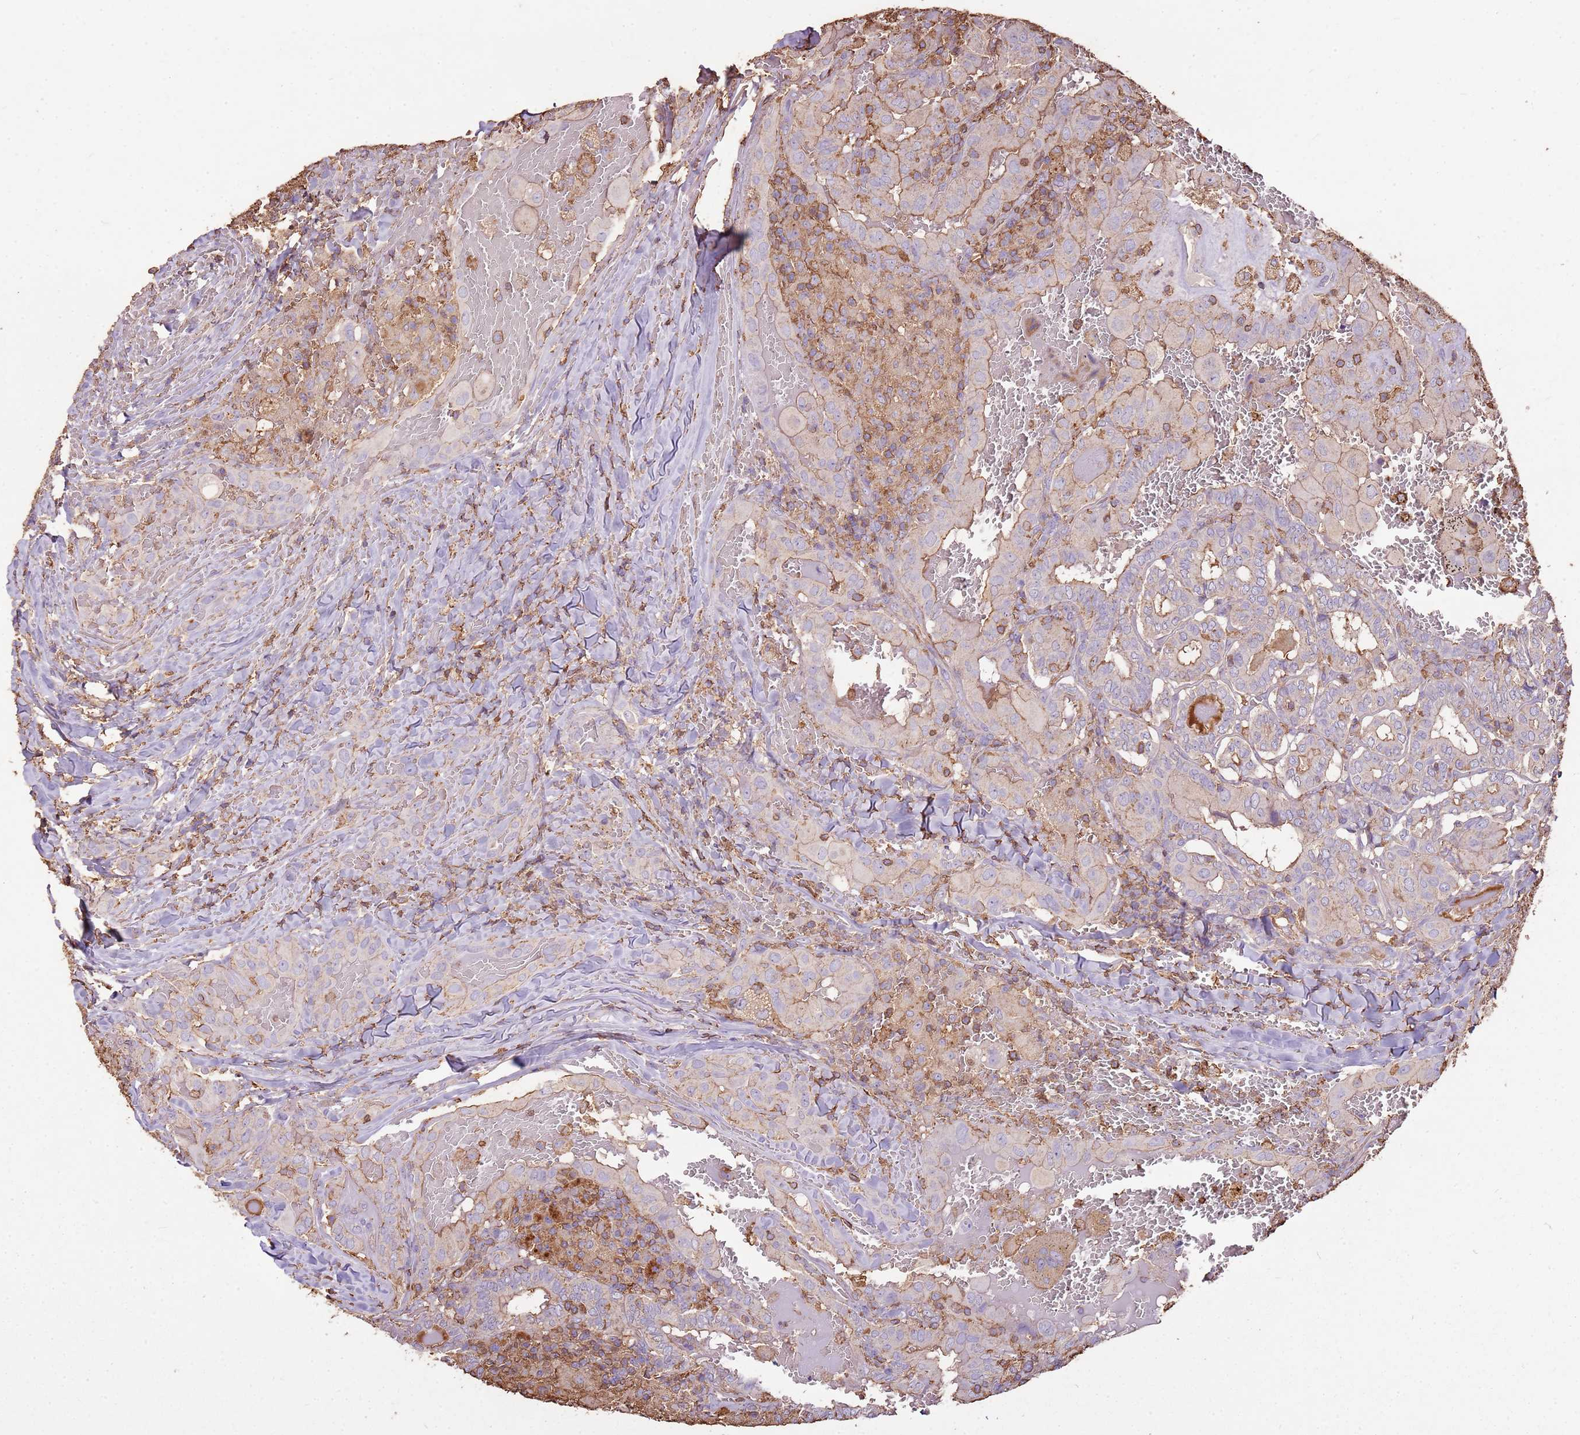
{"staining": {"intensity": "moderate", "quantity": "<25%", "location": "cytoplasmic/membranous"}, "tissue": "thyroid cancer", "cell_type": "Tumor cells", "image_type": "cancer", "snomed": [{"axis": "morphology", "description": "Papillary adenocarcinoma, NOS"}, {"axis": "topography", "description": "Thyroid gland"}], "caption": "Immunohistochemistry histopathology image of human thyroid papillary adenocarcinoma stained for a protein (brown), which shows low levels of moderate cytoplasmic/membranous positivity in about <25% of tumor cells.", "gene": "ARL10", "patient": {"sex": "female", "age": 72}}